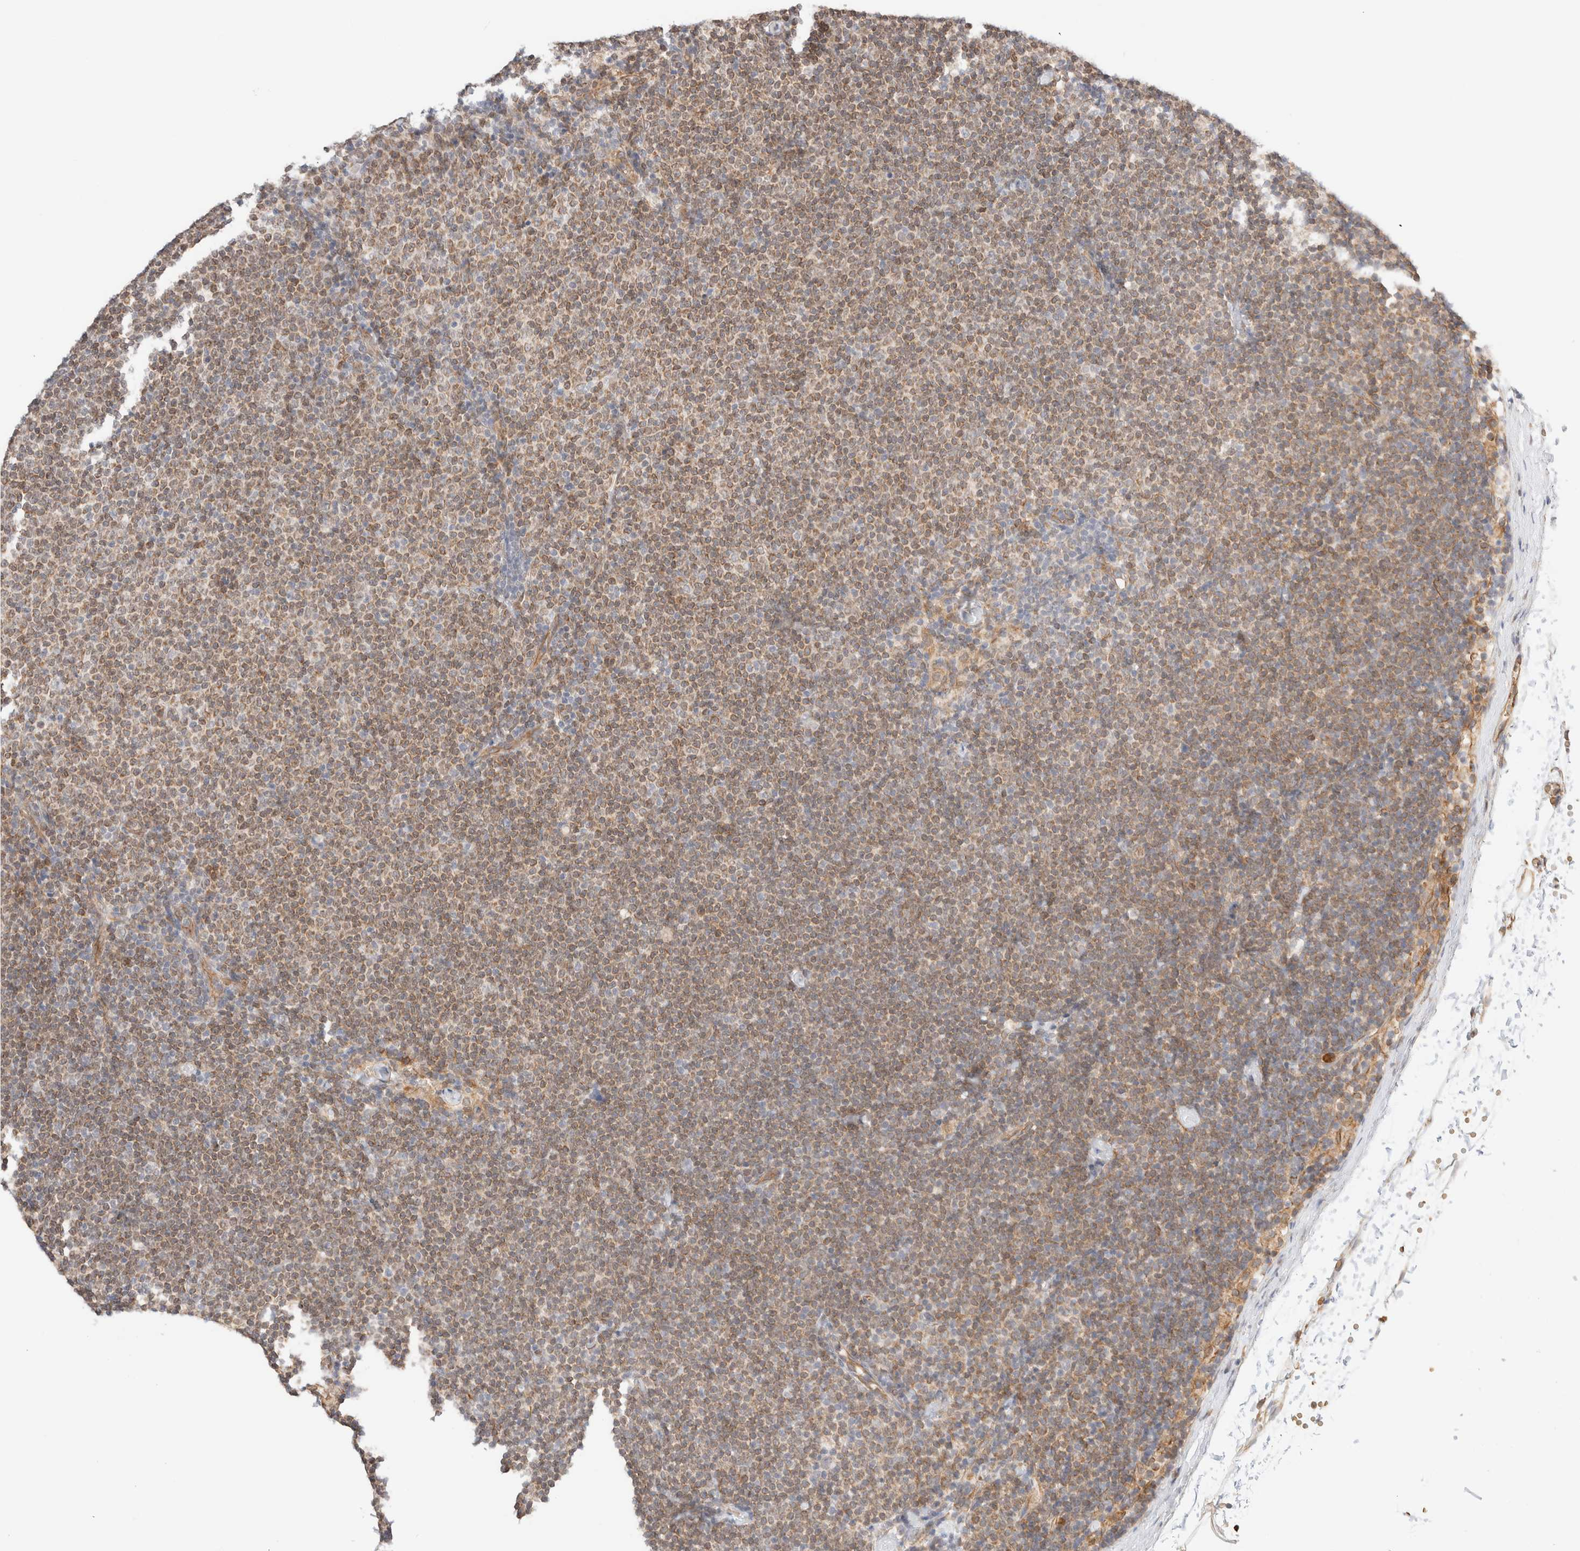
{"staining": {"intensity": "weak", "quantity": ">75%", "location": "cytoplasmic/membranous,nuclear"}, "tissue": "lymphoma", "cell_type": "Tumor cells", "image_type": "cancer", "snomed": [{"axis": "morphology", "description": "Malignant lymphoma, non-Hodgkin's type, Low grade"}, {"axis": "topography", "description": "Lymph node"}], "caption": "This photomicrograph displays lymphoma stained with immunohistochemistry to label a protein in brown. The cytoplasmic/membranous and nuclear of tumor cells show weak positivity for the protein. Nuclei are counter-stained blue.", "gene": "SYVN1", "patient": {"sex": "female", "age": 53}}